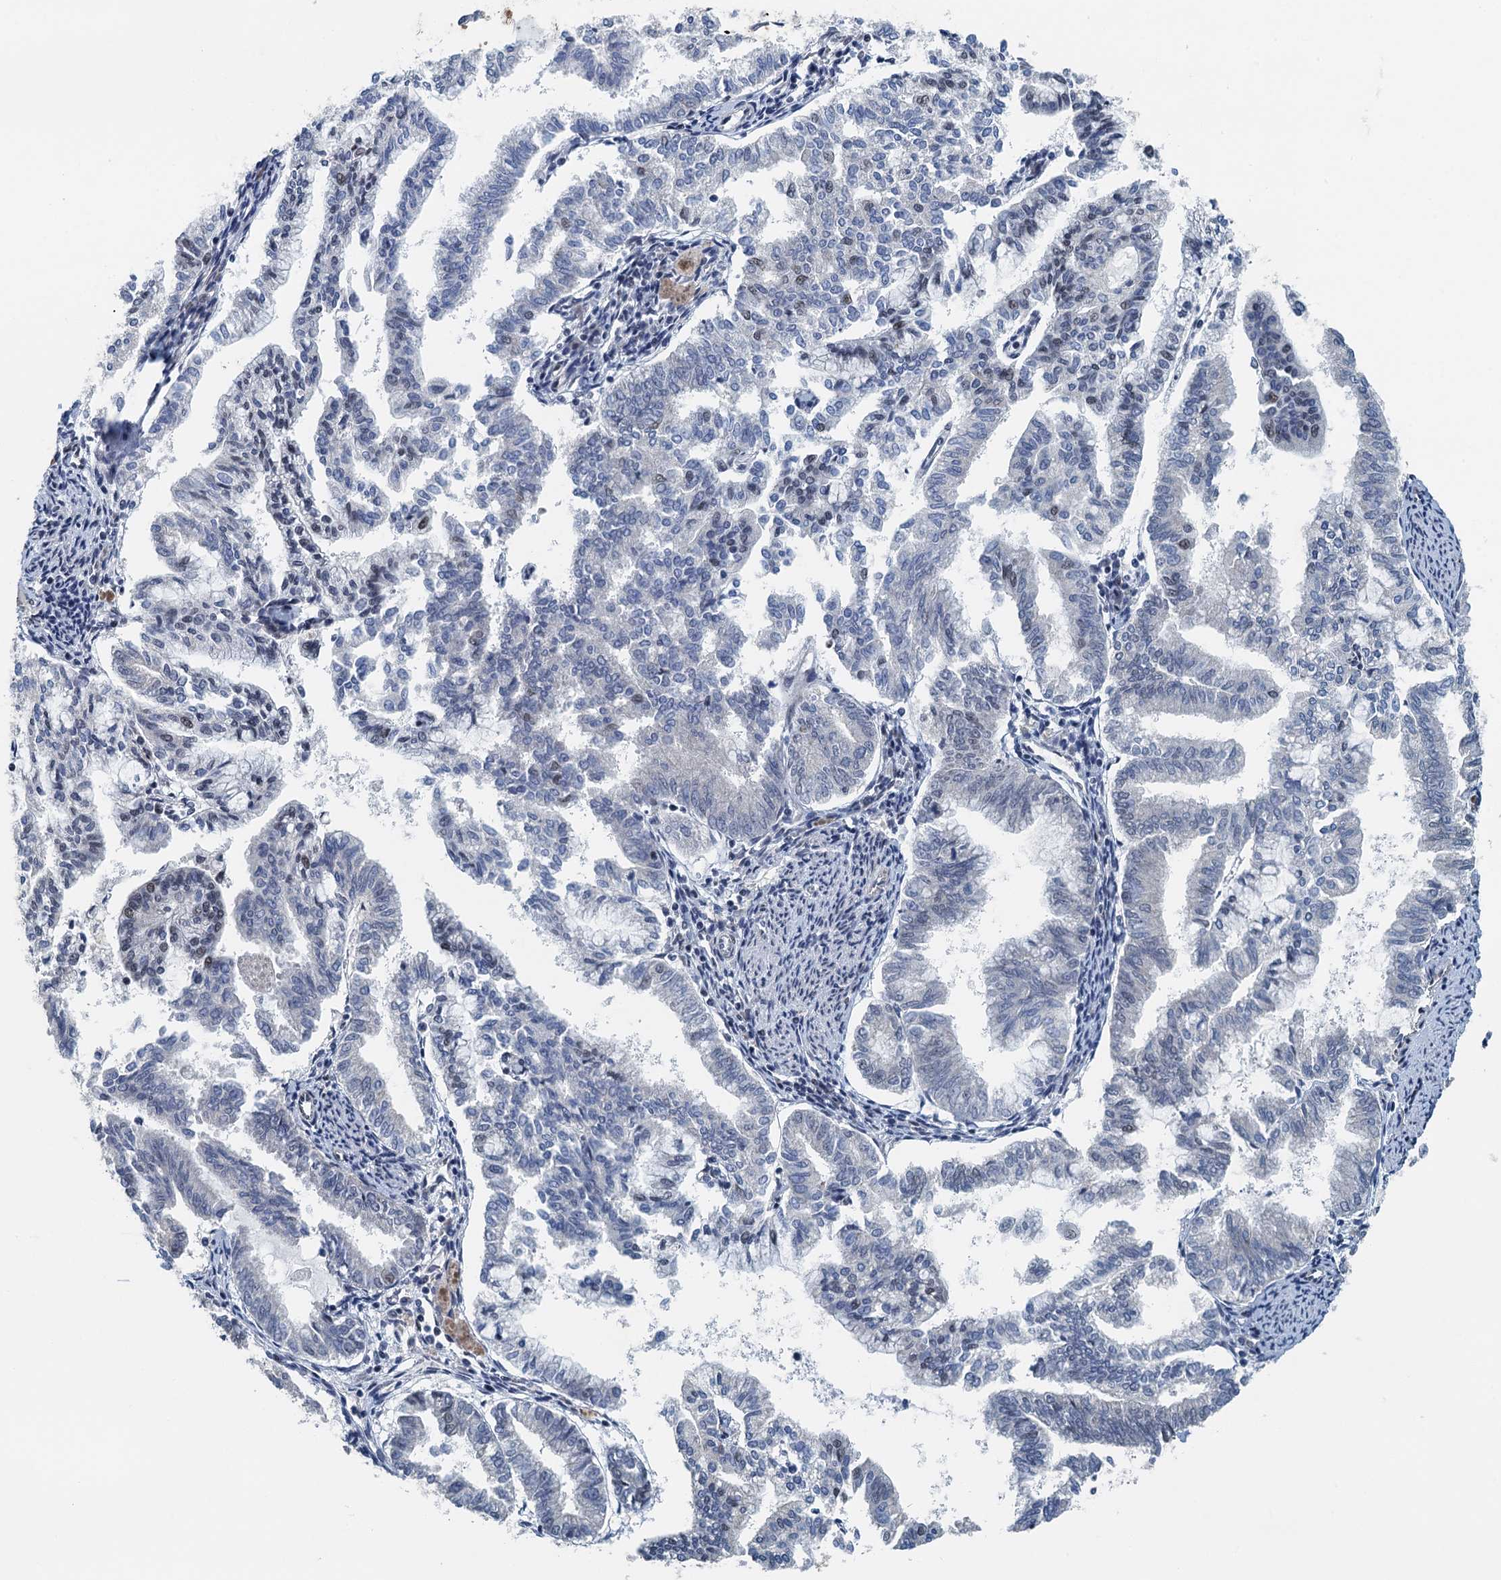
{"staining": {"intensity": "moderate", "quantity": "<25%", "location": "nuclear"}, "tissue": "endometrial cancer", "cell_type": "Tumor cells", "image_type": "cancer", "snomed": [{"axis": "morphology", "description": "Adenocarcinoma, NOS"}, {"axis": "topography", "description": "Endometrium"}], "caption": "The photomicrograph shows a brown stain indicating the presence of a protein in the nuclear of tumor cells in endometrial cancer.", "gene": "MTA3", "patient": {"sex": "female", "age": 79}}